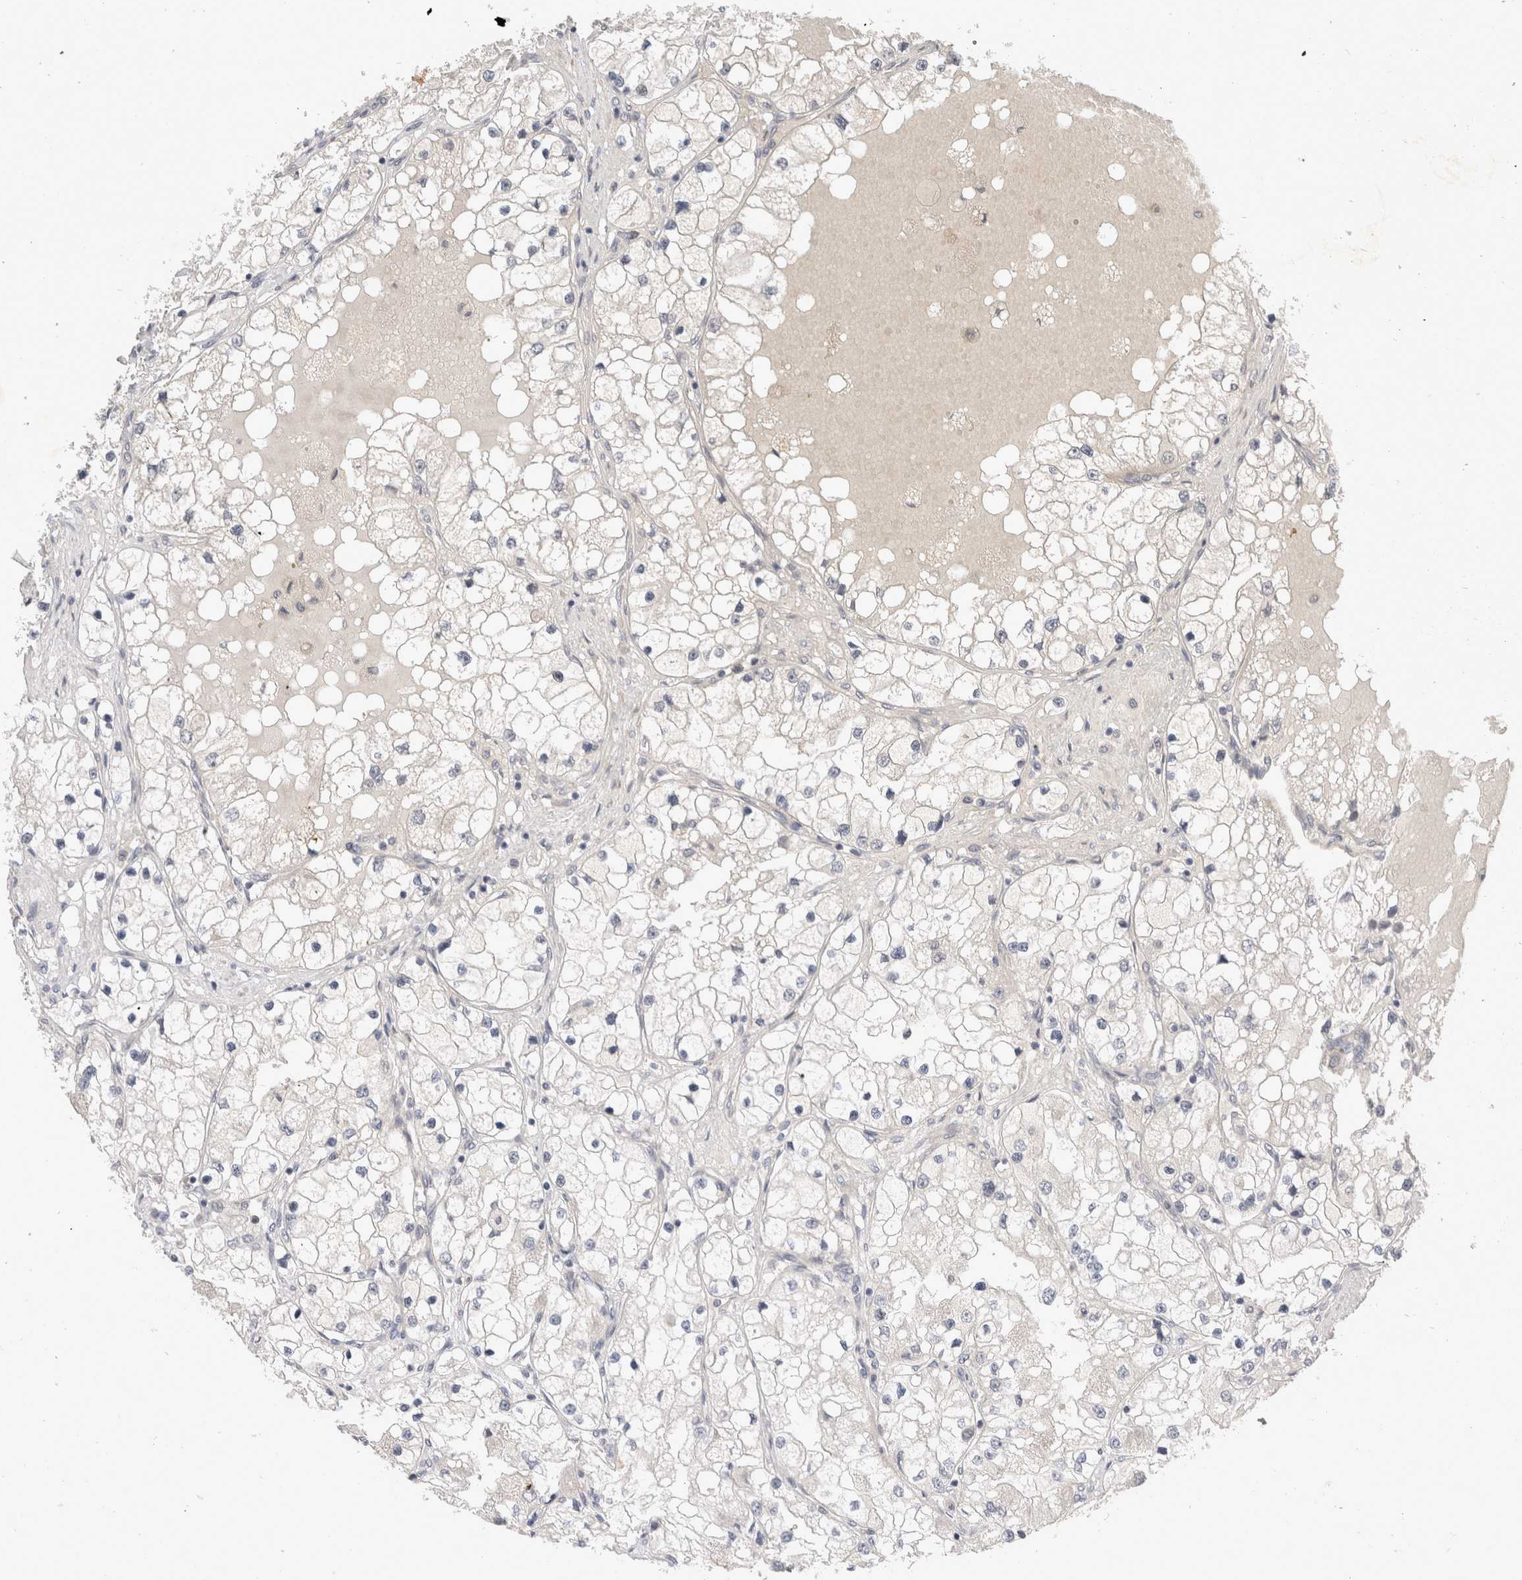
{"staining": {"intensity": "negative", "quantity": "none", "location": "none"}, "tissue": "renal cancer", "cell_type": "Tumor cells", "image_type": "cancer", "snomed": [{"axis": "morphology", "description": "Adenocarcinoma, NOS"}, {"axis": "topography", "description": "Kidney"}], "caption": "Immunohistochemical staining of human renal cancer demonstrates no significant expression in tumor cells.", "gene": "TOM1L2", "patient": {"sex": "male", "age": 68}}